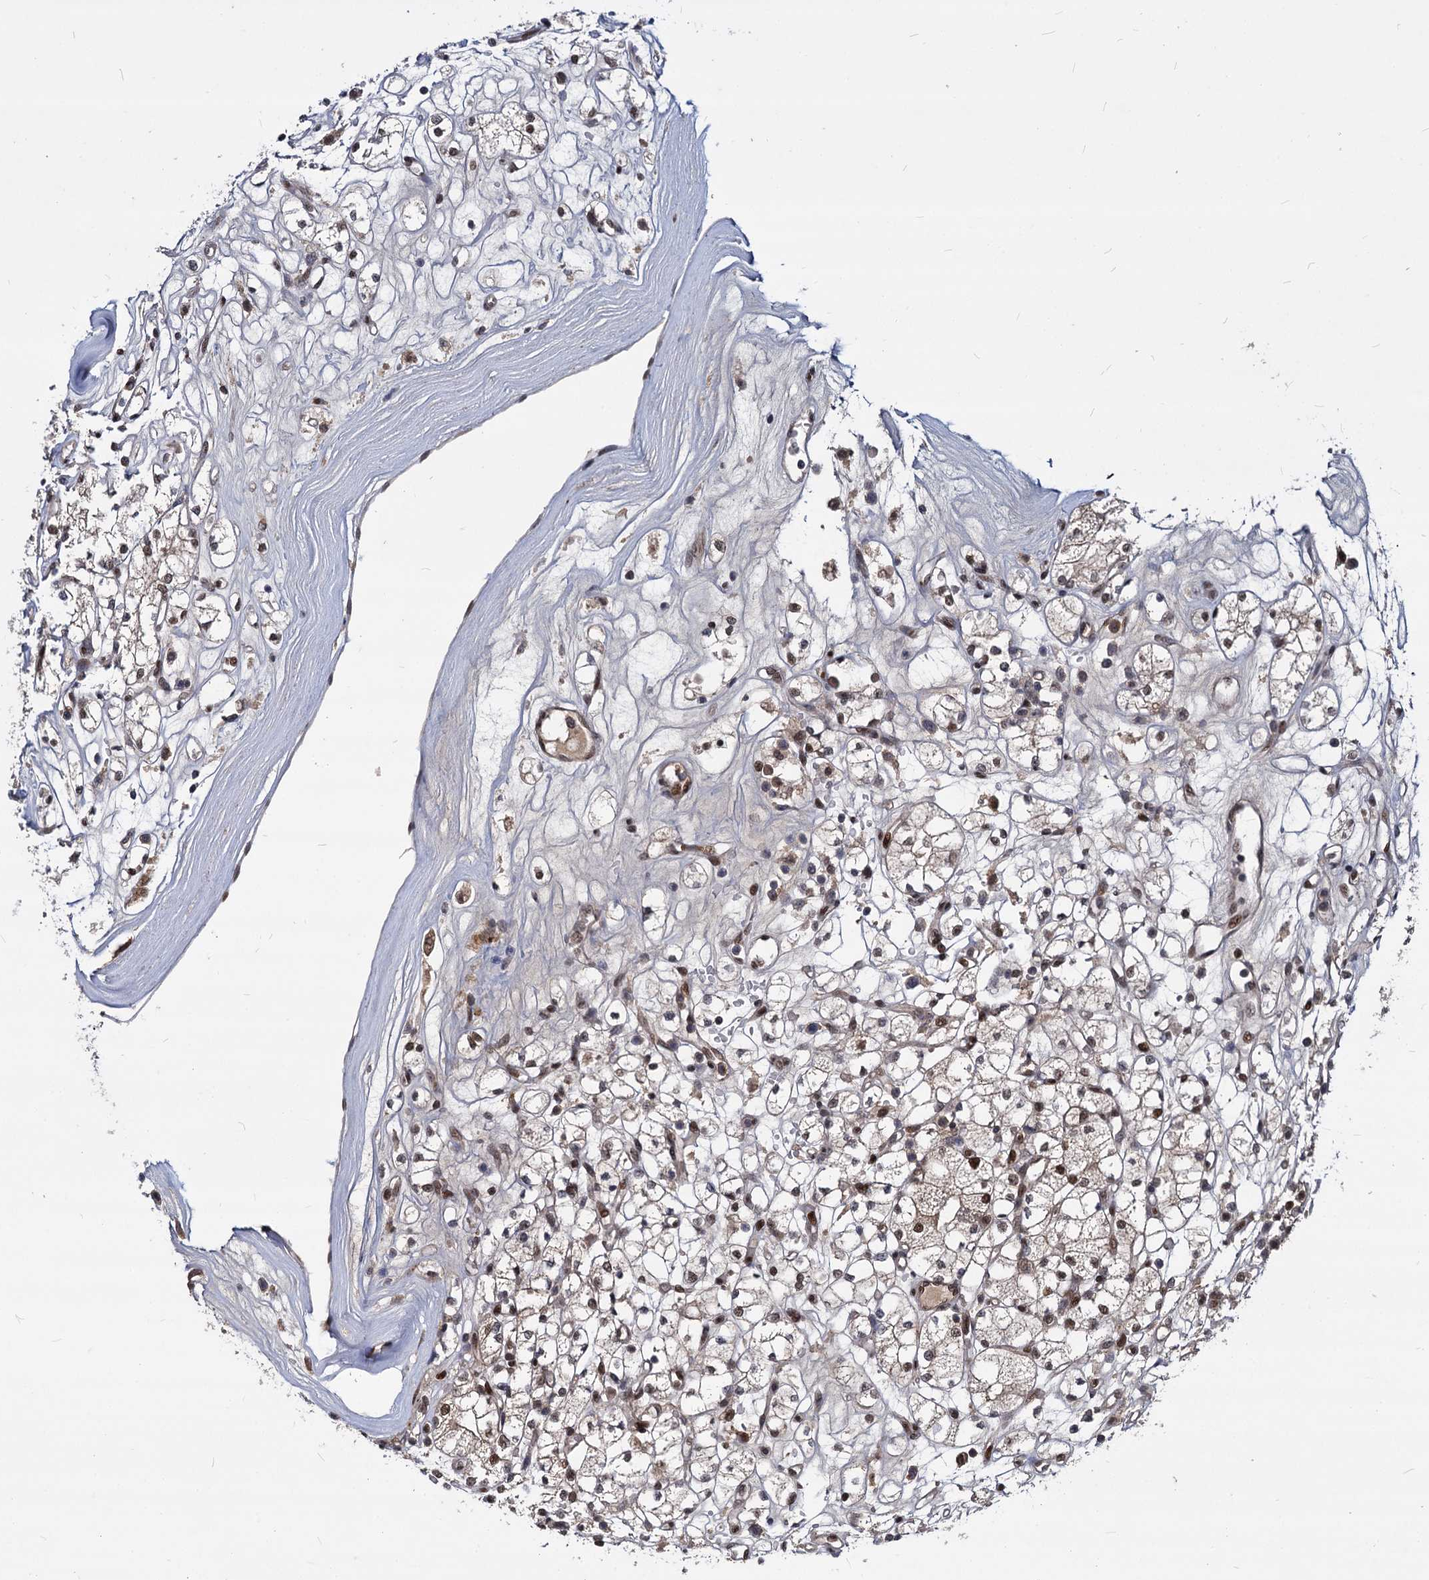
{"staining": {"intensity": "strong", "quantity": "25%-75%", "location": "nuclear"}, "tissue": "renal cancer", "cell_type": "Tumor cells", "image_type": "cancer", "snomed": [{"axis": "morphology", "description": "Adenocarcinoma, NOS"}, {"axis": "topography", "description": "Kidney"}], "caption": "Adenocarcinoma (renal) was stained to show a protein in brown. There is high levels of strong nuclear staining in approximately 25%-75% of tumor cells. The staining was performed using DAB (3,3'-diaminobenzidine), with brown indicating positive protein expression. Nuclei are stained blue with hematoxylin.", "gene": "MAML2", "patient": {"sex": "male", "age": 77}}